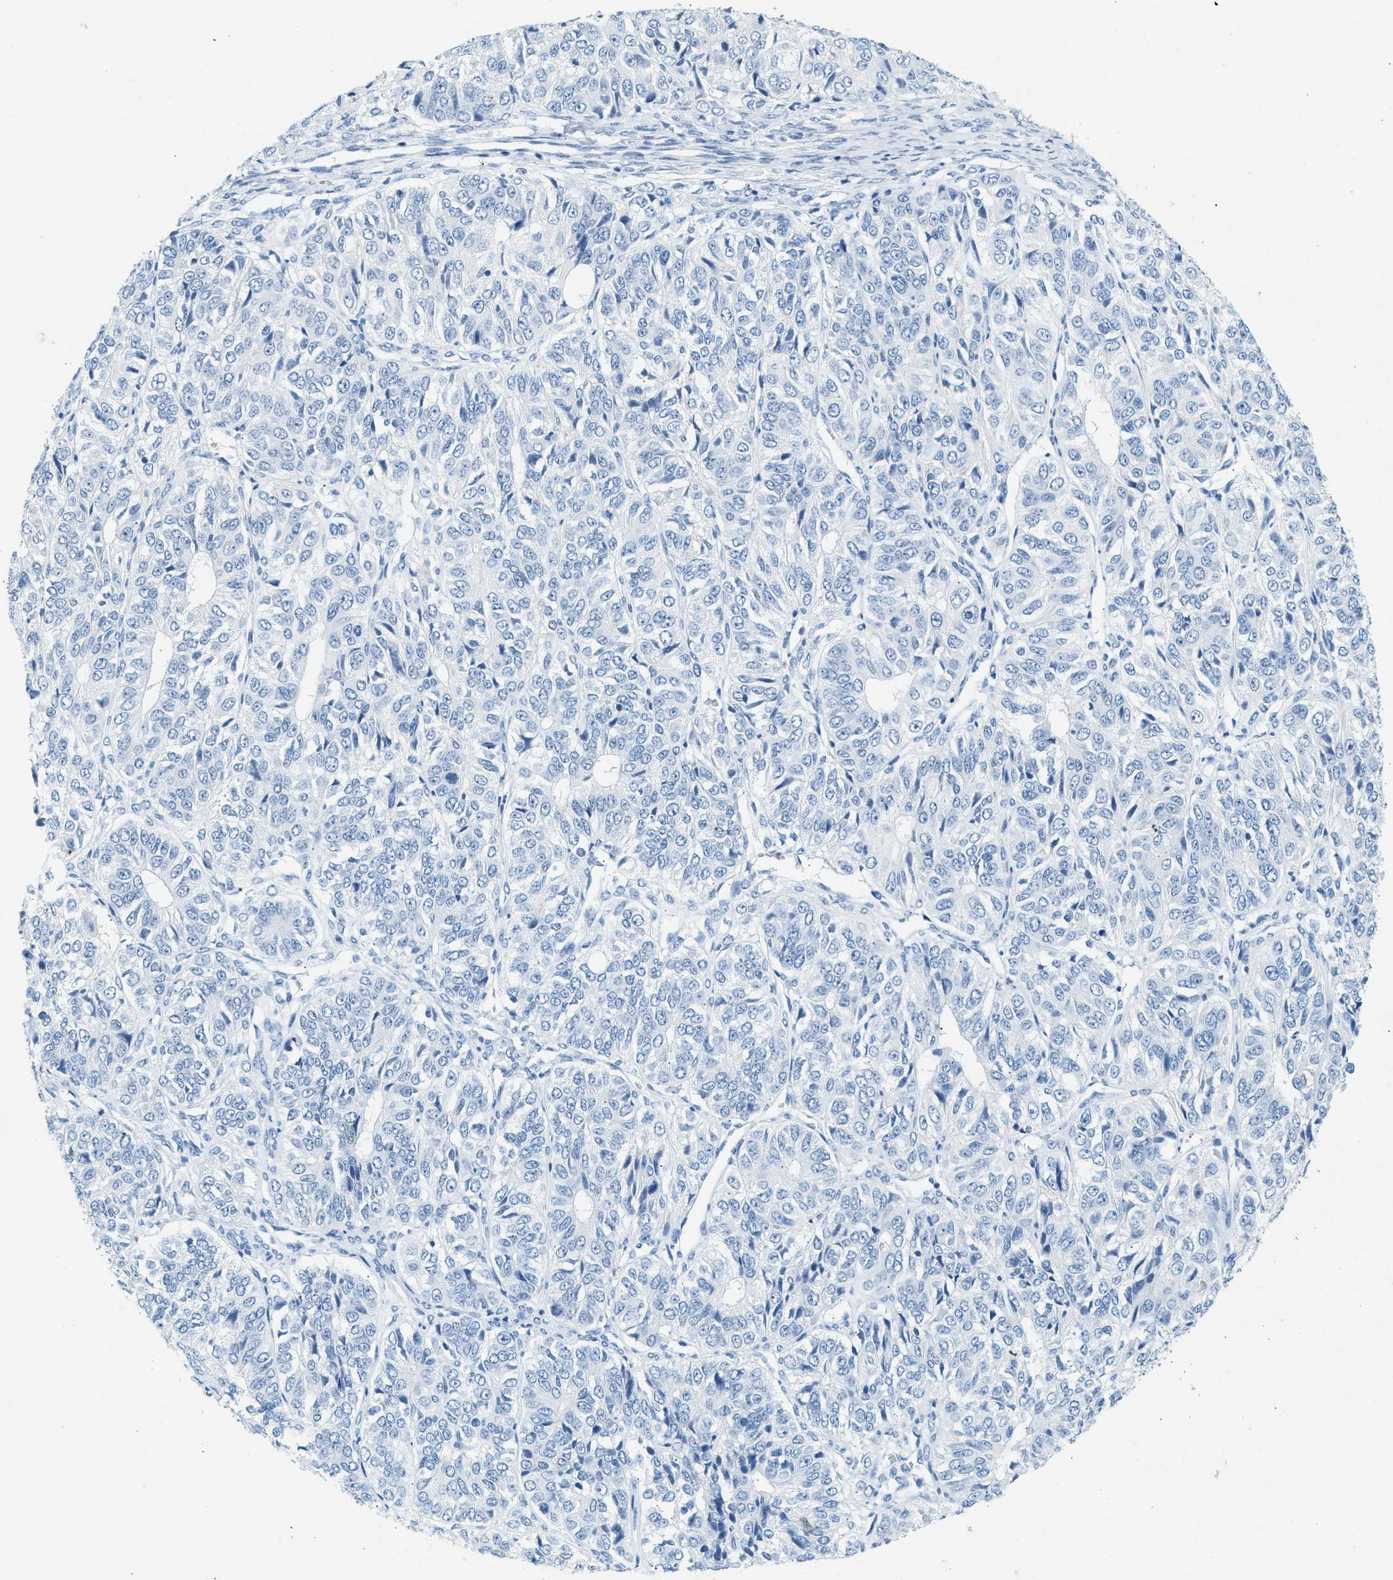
{"staining": {"intensity": "negative", "quantity": "none", "location": "none"}, "tissue": "ovarian cancer", "cell_type": "Tumor cells", "image_type": "cancer", "snomed": [{"axis": "morphology", "description": "Carcinoma, endometroid"}, {"axis": "topography", "description": "Ovary"}], "caption": "Tumor cells are negative for brown protein staining in endometroid carcinoma (ovarian). The staining is performed using DAB (3,3'-diaminobenzidine) brown chromogen with nuclei counter-stained in using hematoxylin.", "gene": "HHATL", "patient": {"sex": "female", "age": 51}}